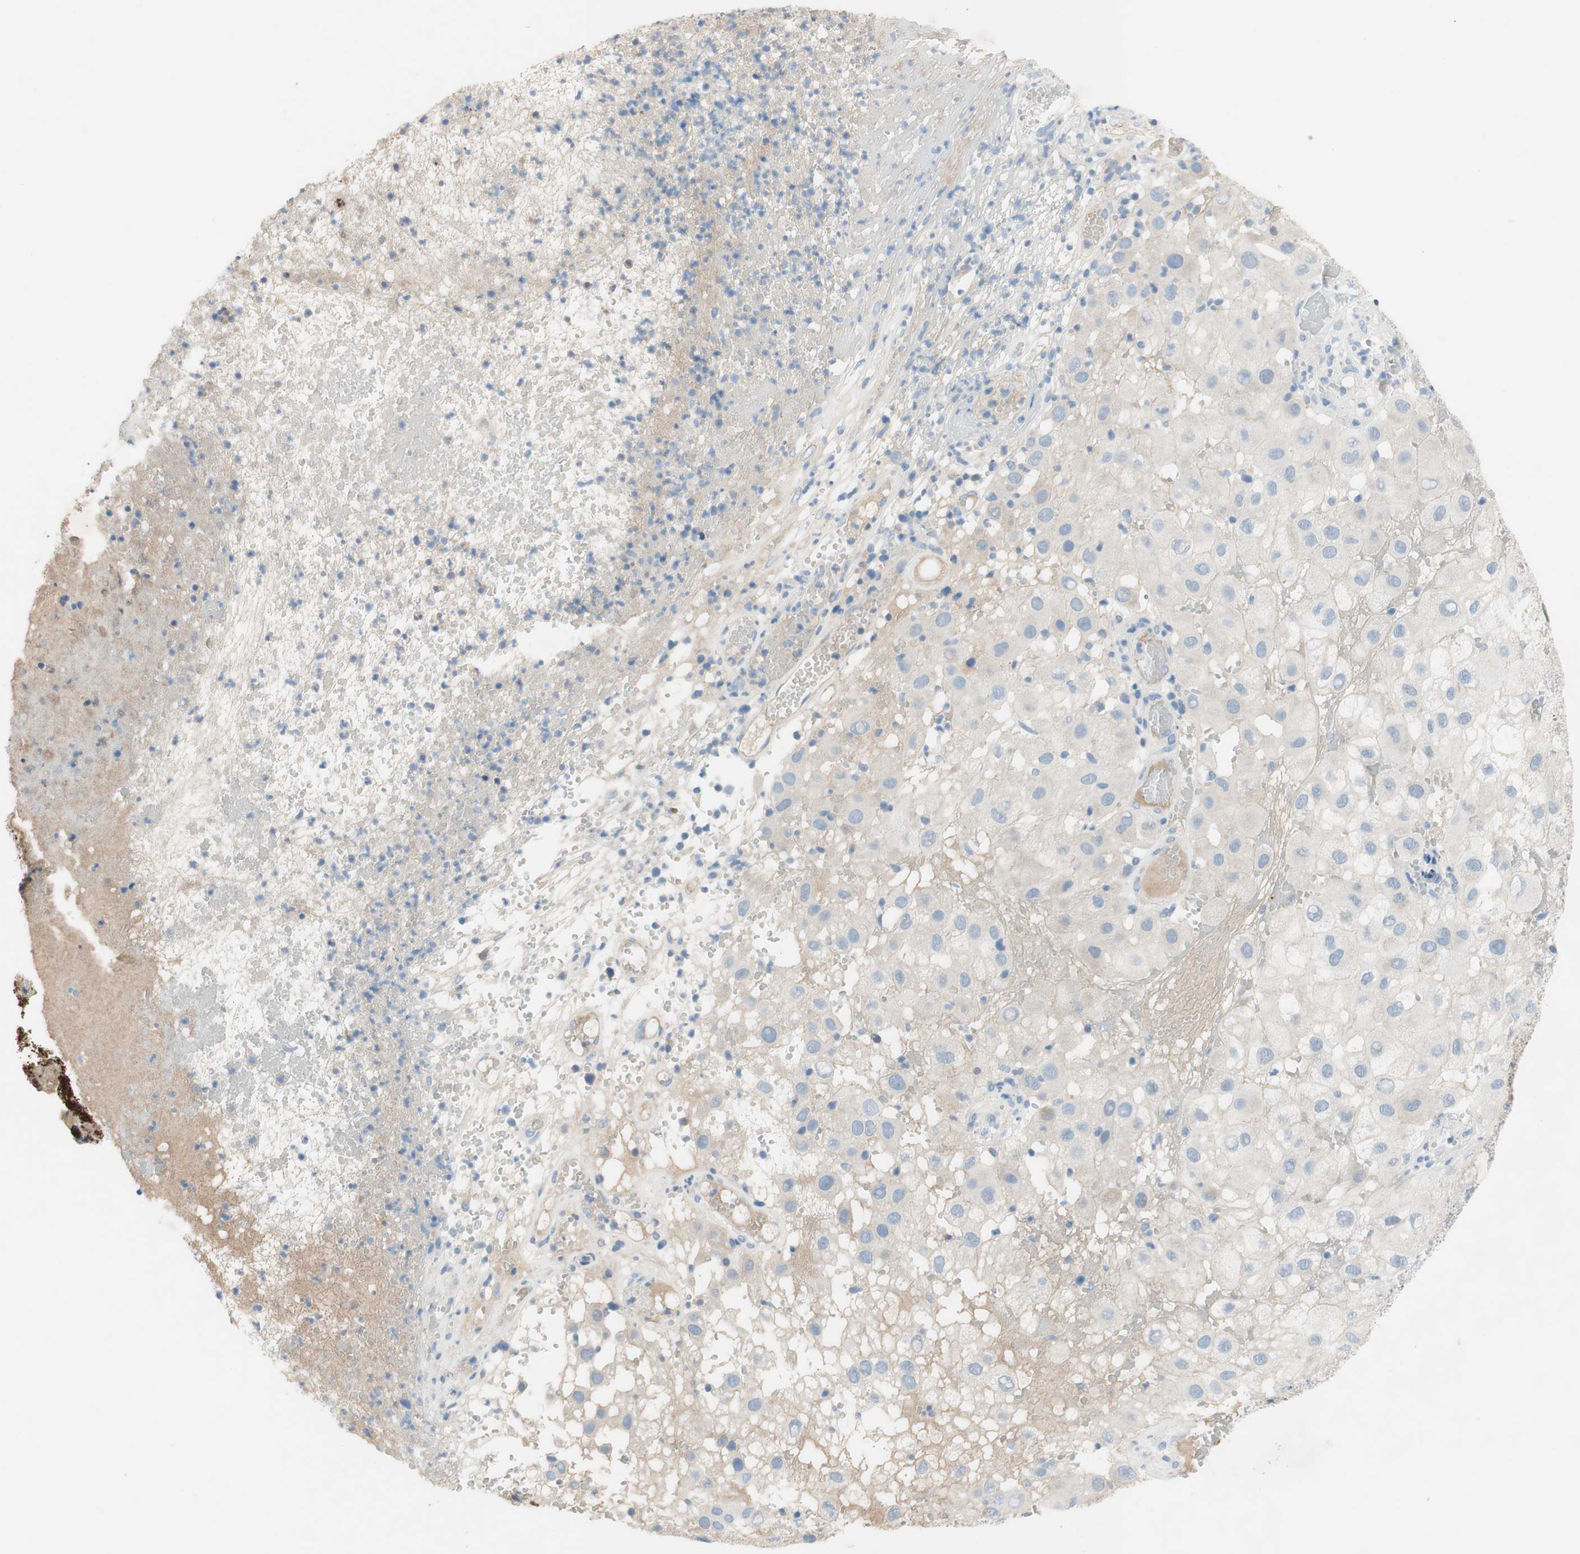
{"staining": {"intensity": "negative", "quantity": "none", "location": "none"}, "tissue": "melanoma", "cell_type": "Tumor cells", "image_type": "cancer", "snomed": [{"axis": "morphology", "description": "Malignant melanoma, NOS"}, {"axis": "topography", "description": "Skin"}], "caption": "Photomicrograph shows no significant protein expression in tumor cells of malignant melanoma.", "gene": "FDFT1", "patient": {"sex": "female", "age": 81}}